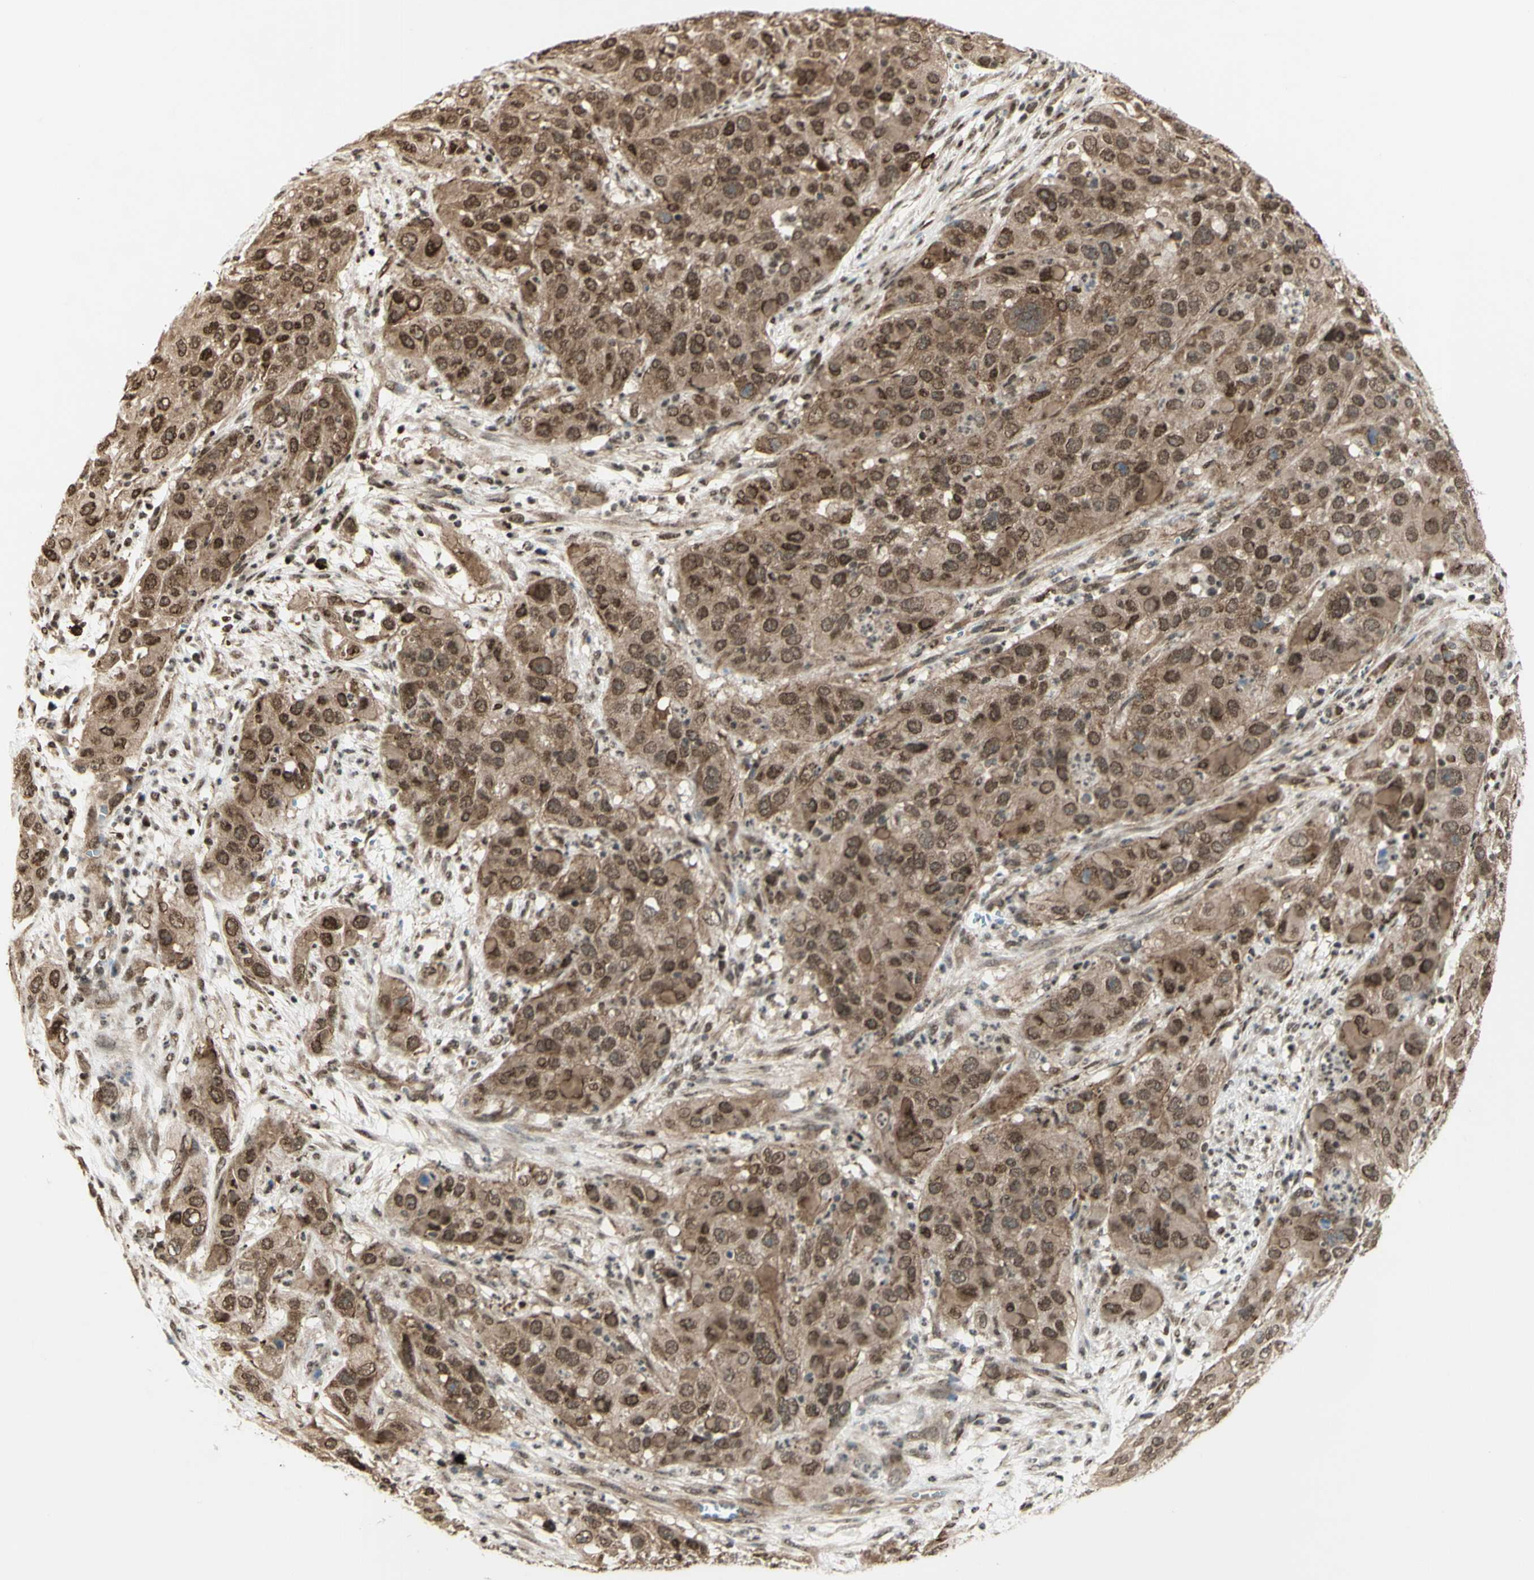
{"staining": {"intensity": "moderate", "quantity": ">75%", "location": "cytoplasmic/membranous,nuclear"}, "tissue": "cervical cancer", "cell_type": "Tumor cells", "image_type": "cancer", "snomed": [{"axis": "morphology", "description": "Squamous cell carcinoma, NOS"}, {"axis": "topography", "description": "Cervix"}], "caption": "There is medium levels of moderate cytoplasmic/membranous and nuclear positivity in tumor cells of cervical squamous cell carcinoma, as demonstrated by immunohistochemical staining (brown color).", "gene": "ZMYM6", "patient": {"sex": "female", "age": 32}}